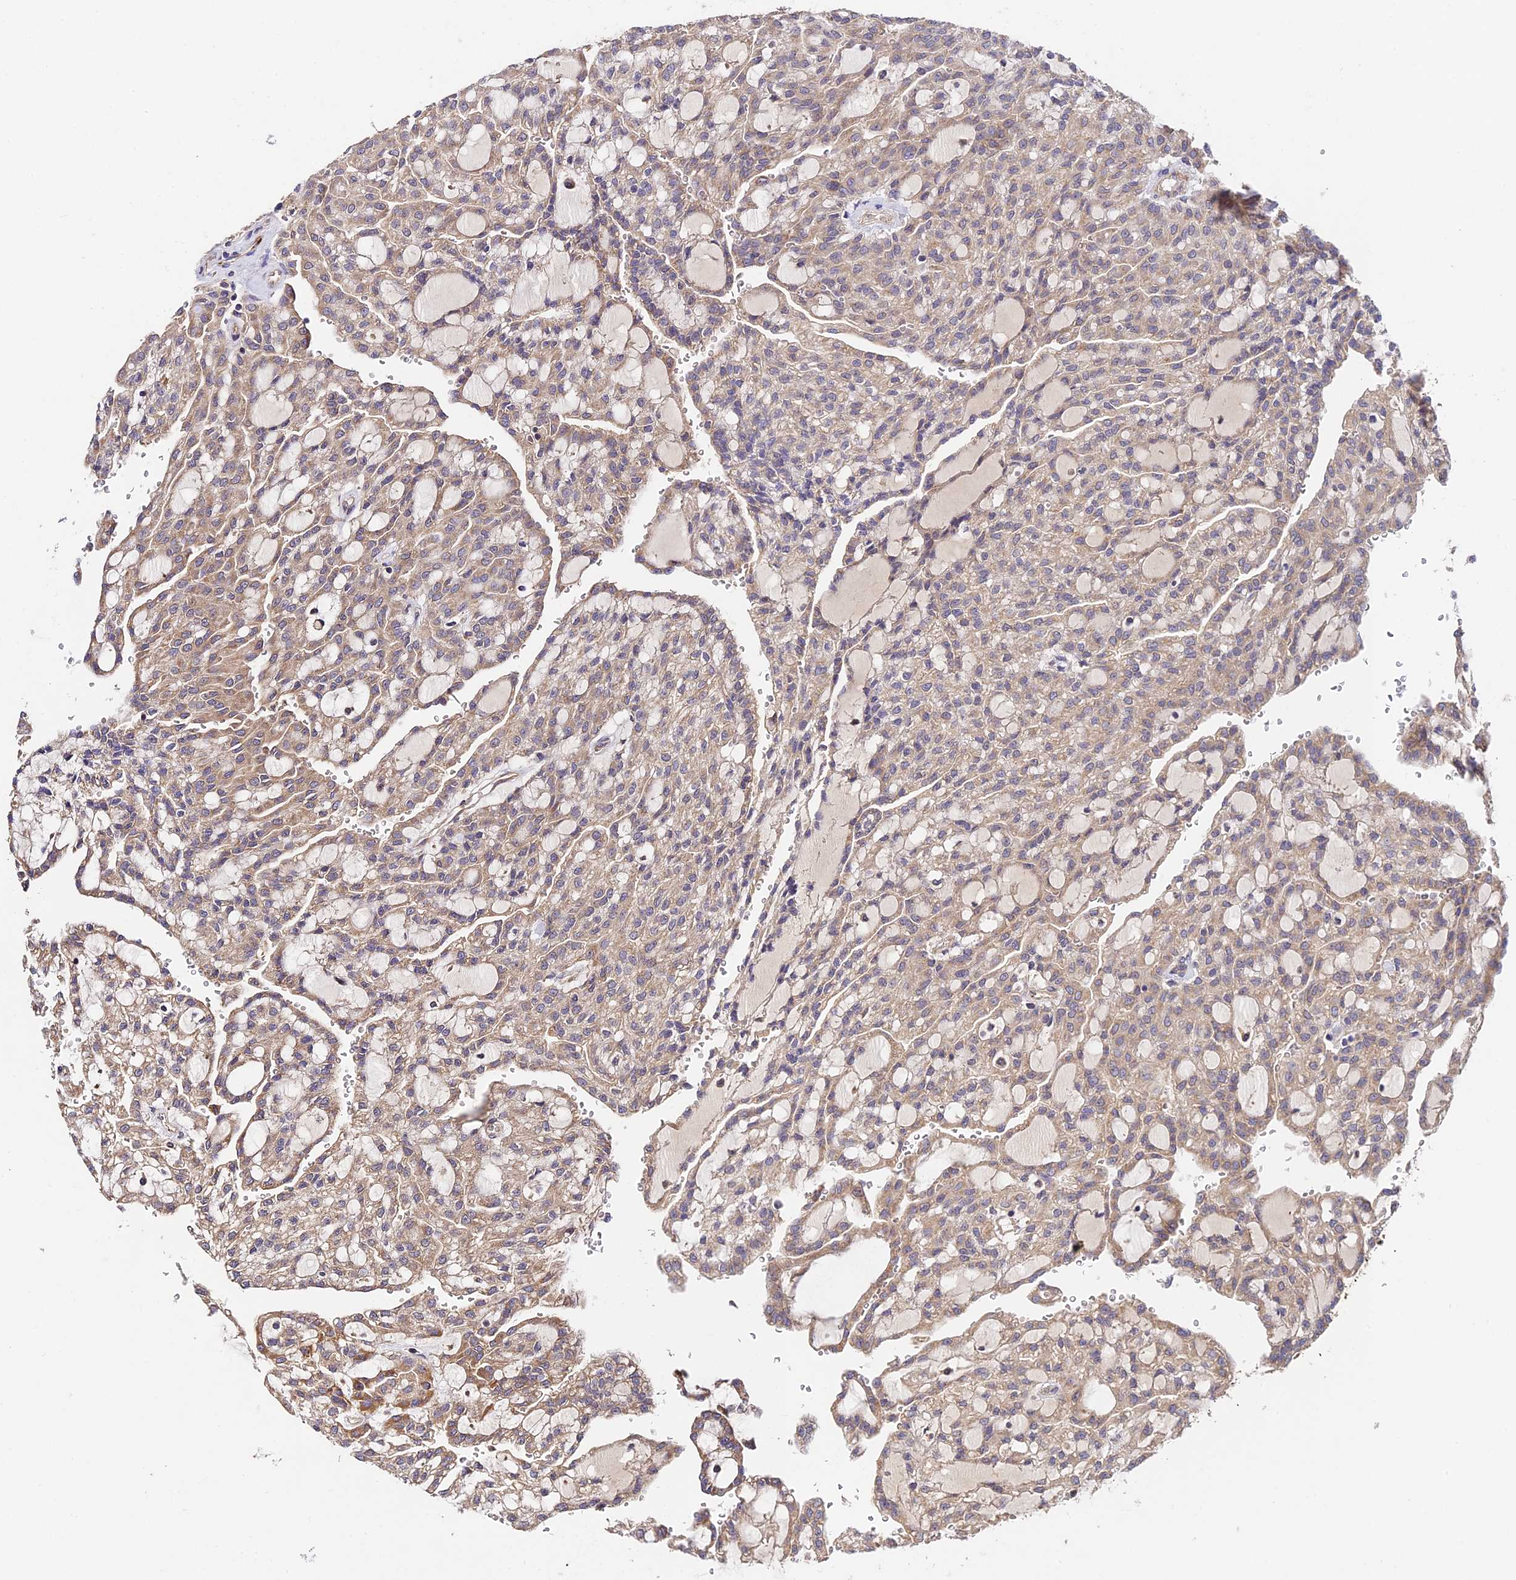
{"staining": {"intensity": "moderate", "quantity": "<25%", "location": "cytoplasmic/membranous"}, "tissue": "renal cancer", "cell_type": "Tumor cells", "image_type": "cancer", "snomed": [{"axis": "morphology", "description": "Adenocarcinoma, NOS"}, {"axis": "topography", "description": "Kidney"}], "caption": "Human renal adenocarcinoma stained with a brown dye exhibits moderate cytoplasmic/membranous positive positivity in approximately <25% of tumor cells.", "gene": "C3orf20", "patient": {"sex": "male", "age": 63}}